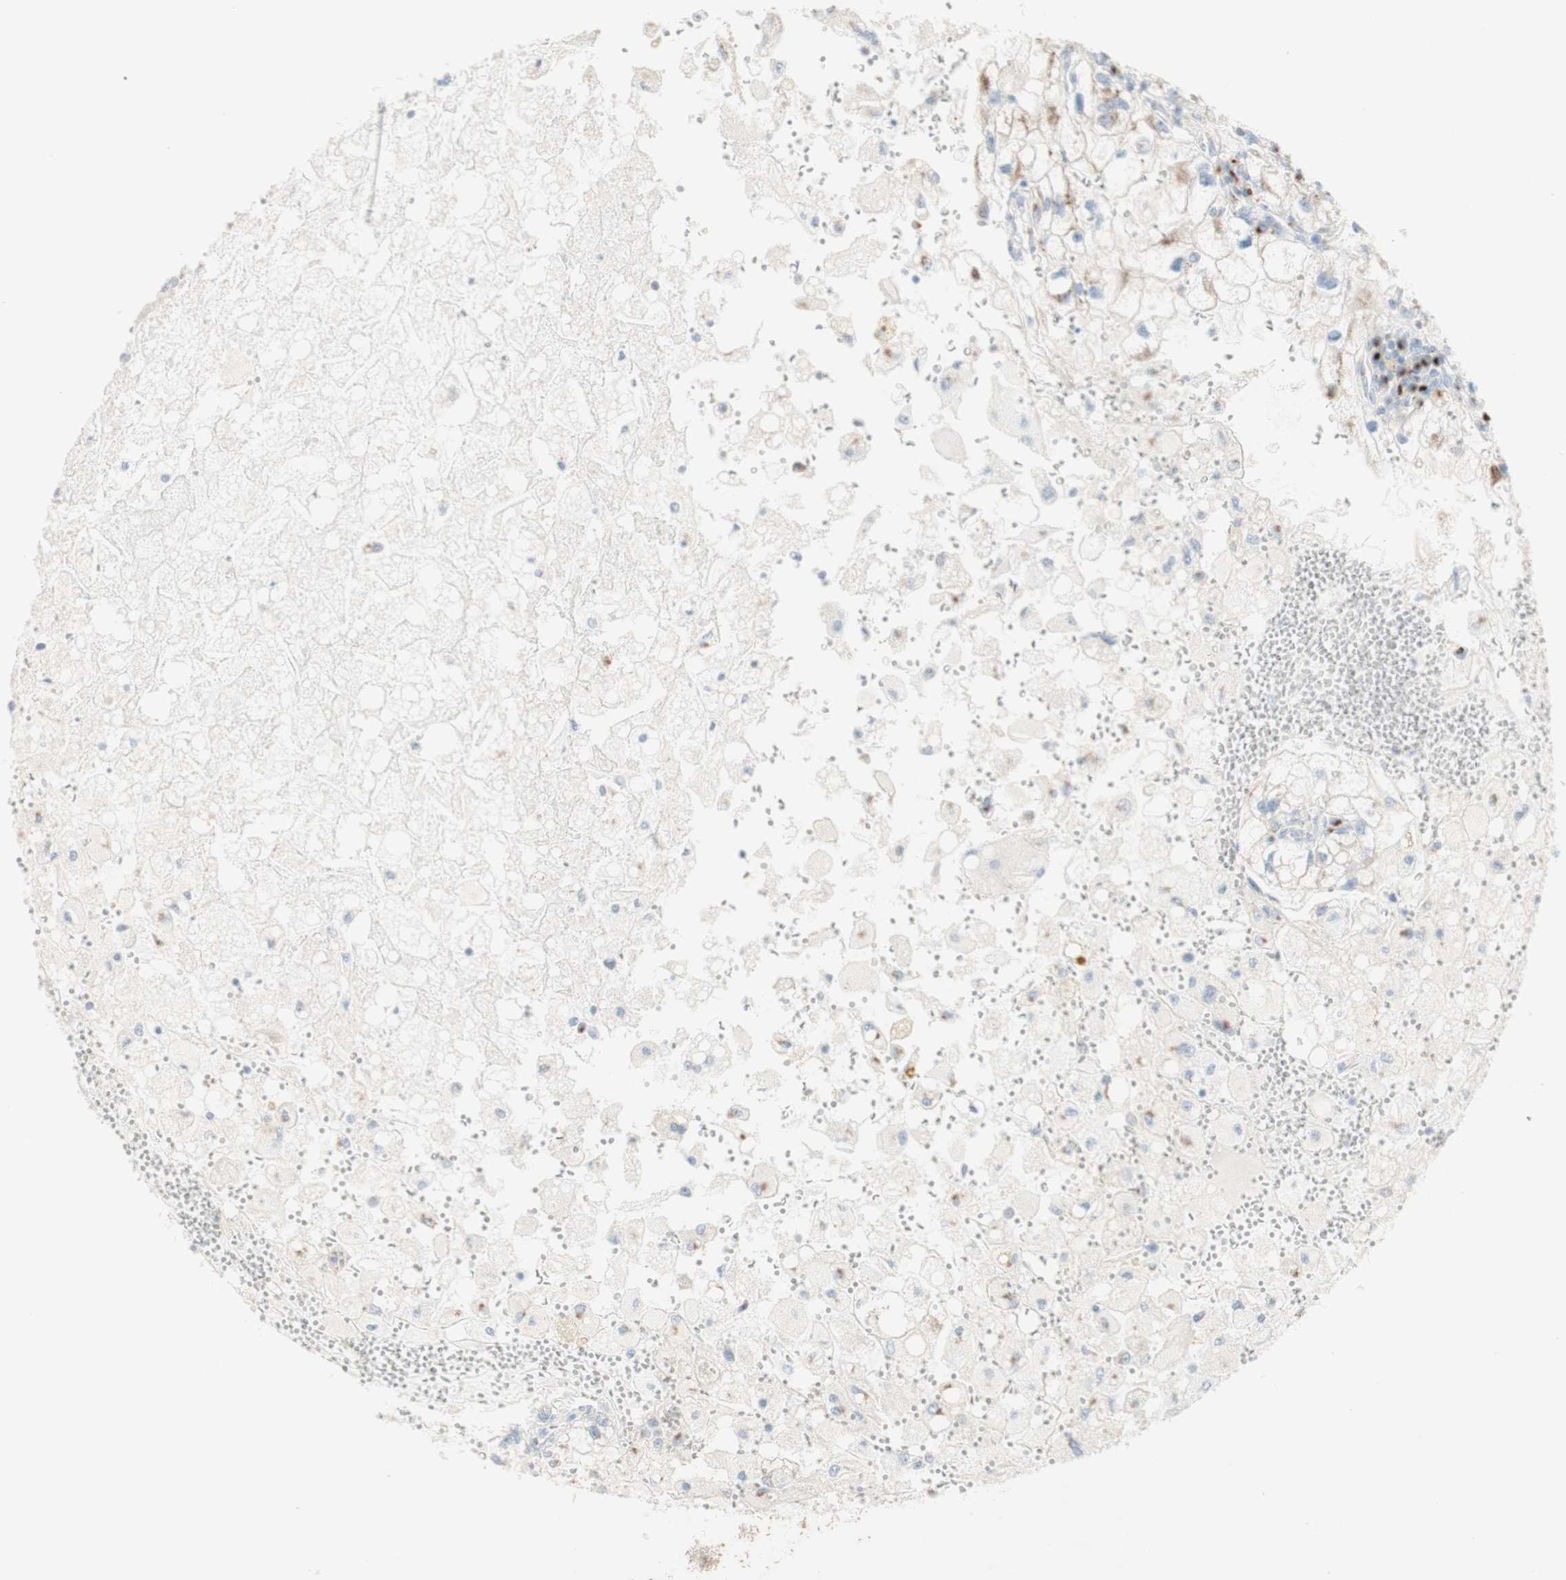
{"staining": {"intensity": "weak", "quantity": "25%-75%", "location": "cytoplasmic/membranous"}, "tissue": "renal cancer", "cell_type": "Tumor cells", "image_type": "cancer", "snomed": [{"axis": "morphology", "description": "Adenocarcinoma, NOS"}, {"axis": "topography", "description": "Kidney"}], "caption": "Immunohistochemistry (DAB (3,3'-diaminobenzidine)) staining of human renal cancer (adenocarcinoma) reveals weak cytoplasmic/membranous protein positivity in approximately 25%-75% of tumor cells.", "gene": "MANEA", "patient": {"sex": "female", "age": 70}}